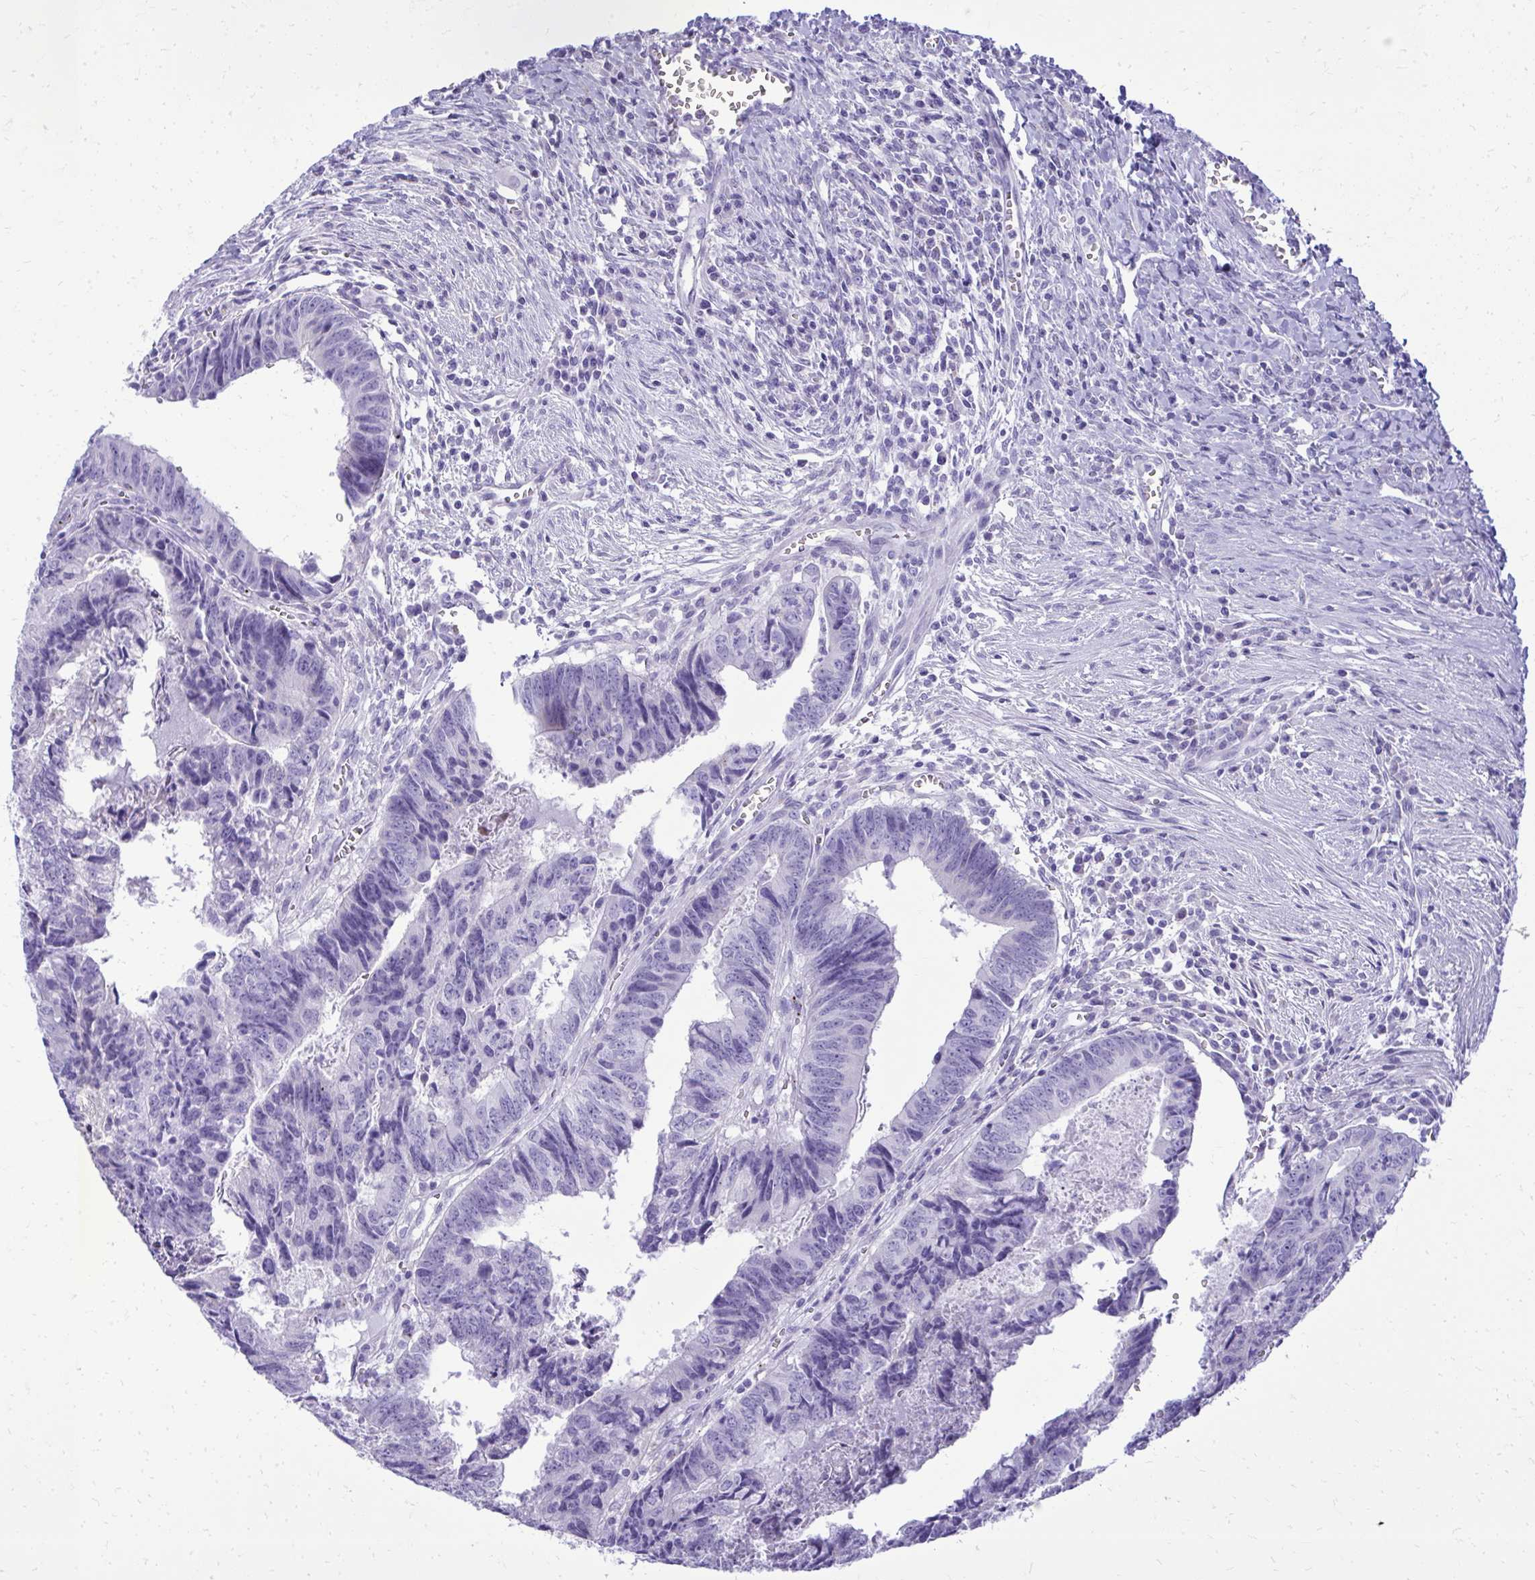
{"staining": {"intensity": "negative", "quantity": "none", "location": "none"}, "tissue": "colorectal cancer", "cell_type": "Tumor cells", "image_type": "cancer", "snomed": [{"axis": "morphology", "description": "Adenocarcinoma, NOS"}, {"axis": "topography", "description": "Colon"}], "caption": "IHC histopathology image of human colorectal adenocarcinoma stained for a protein (brown), which displays no staining in tumor cells.", "gene": "BCL6B", "patient": {"sex": "male", "age": 86}}